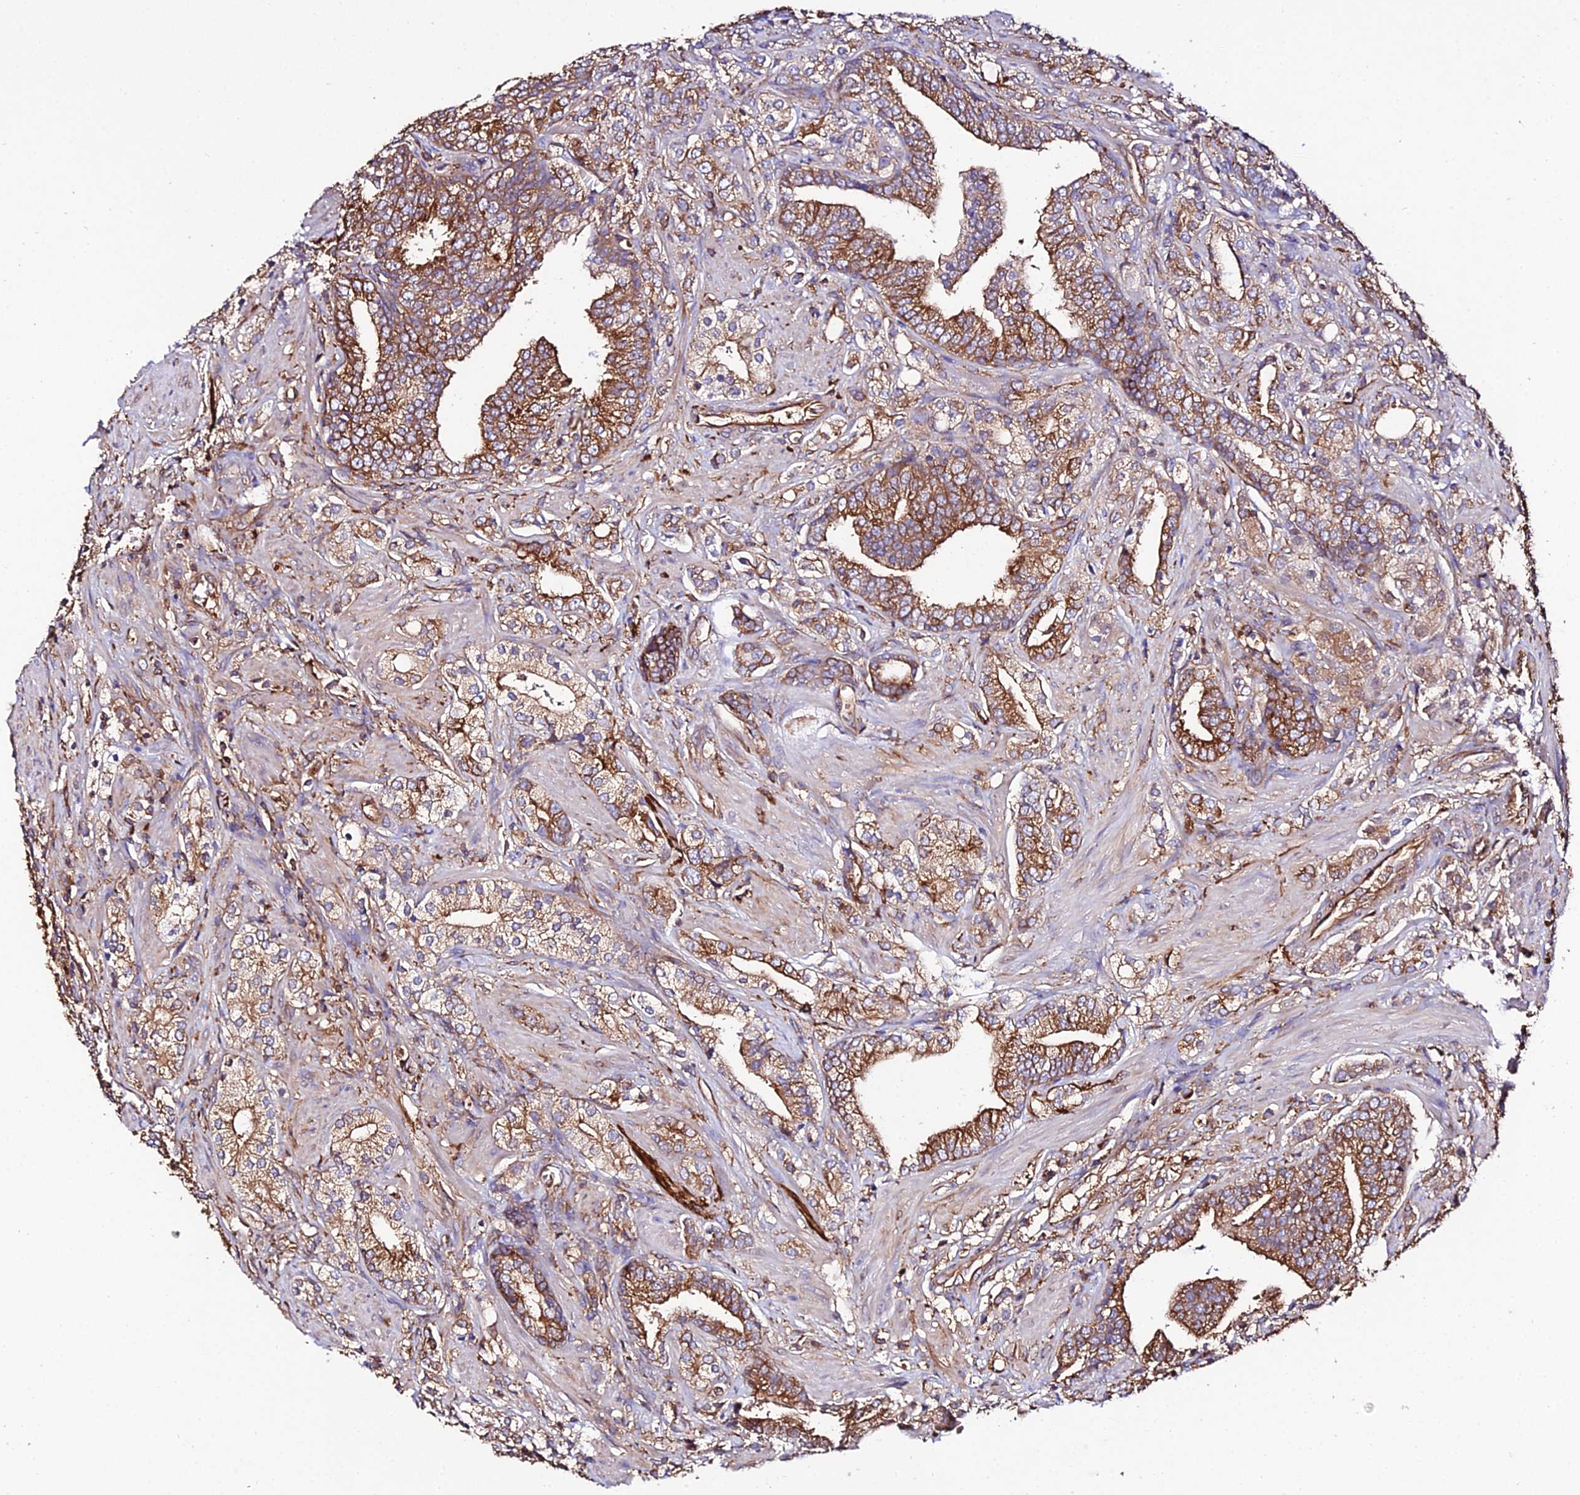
{"staining": {"intensity": "moderate", "quantity": "25%-75%", "location": "cytoplasmic/membranous"}, "tissue": "prostate cancer", "cell_type": "Tumor cells", "image_type": "cancer", "snomed": [{"axis": "morphology", "description": "Adenocarcinoma, High grade"}, {"axis": "topography", "description": "Prostate"}], "caption": "Immunohistochemical staining of human prostate adenocarcinoma (high-grade) demonstrates medium levels of moderate cytoplasmic/membranous protein positivity in about 25%-75% of tumor cells.", "gene": "TUBA3D", "patient": {"sex": "male", "age": 50}}